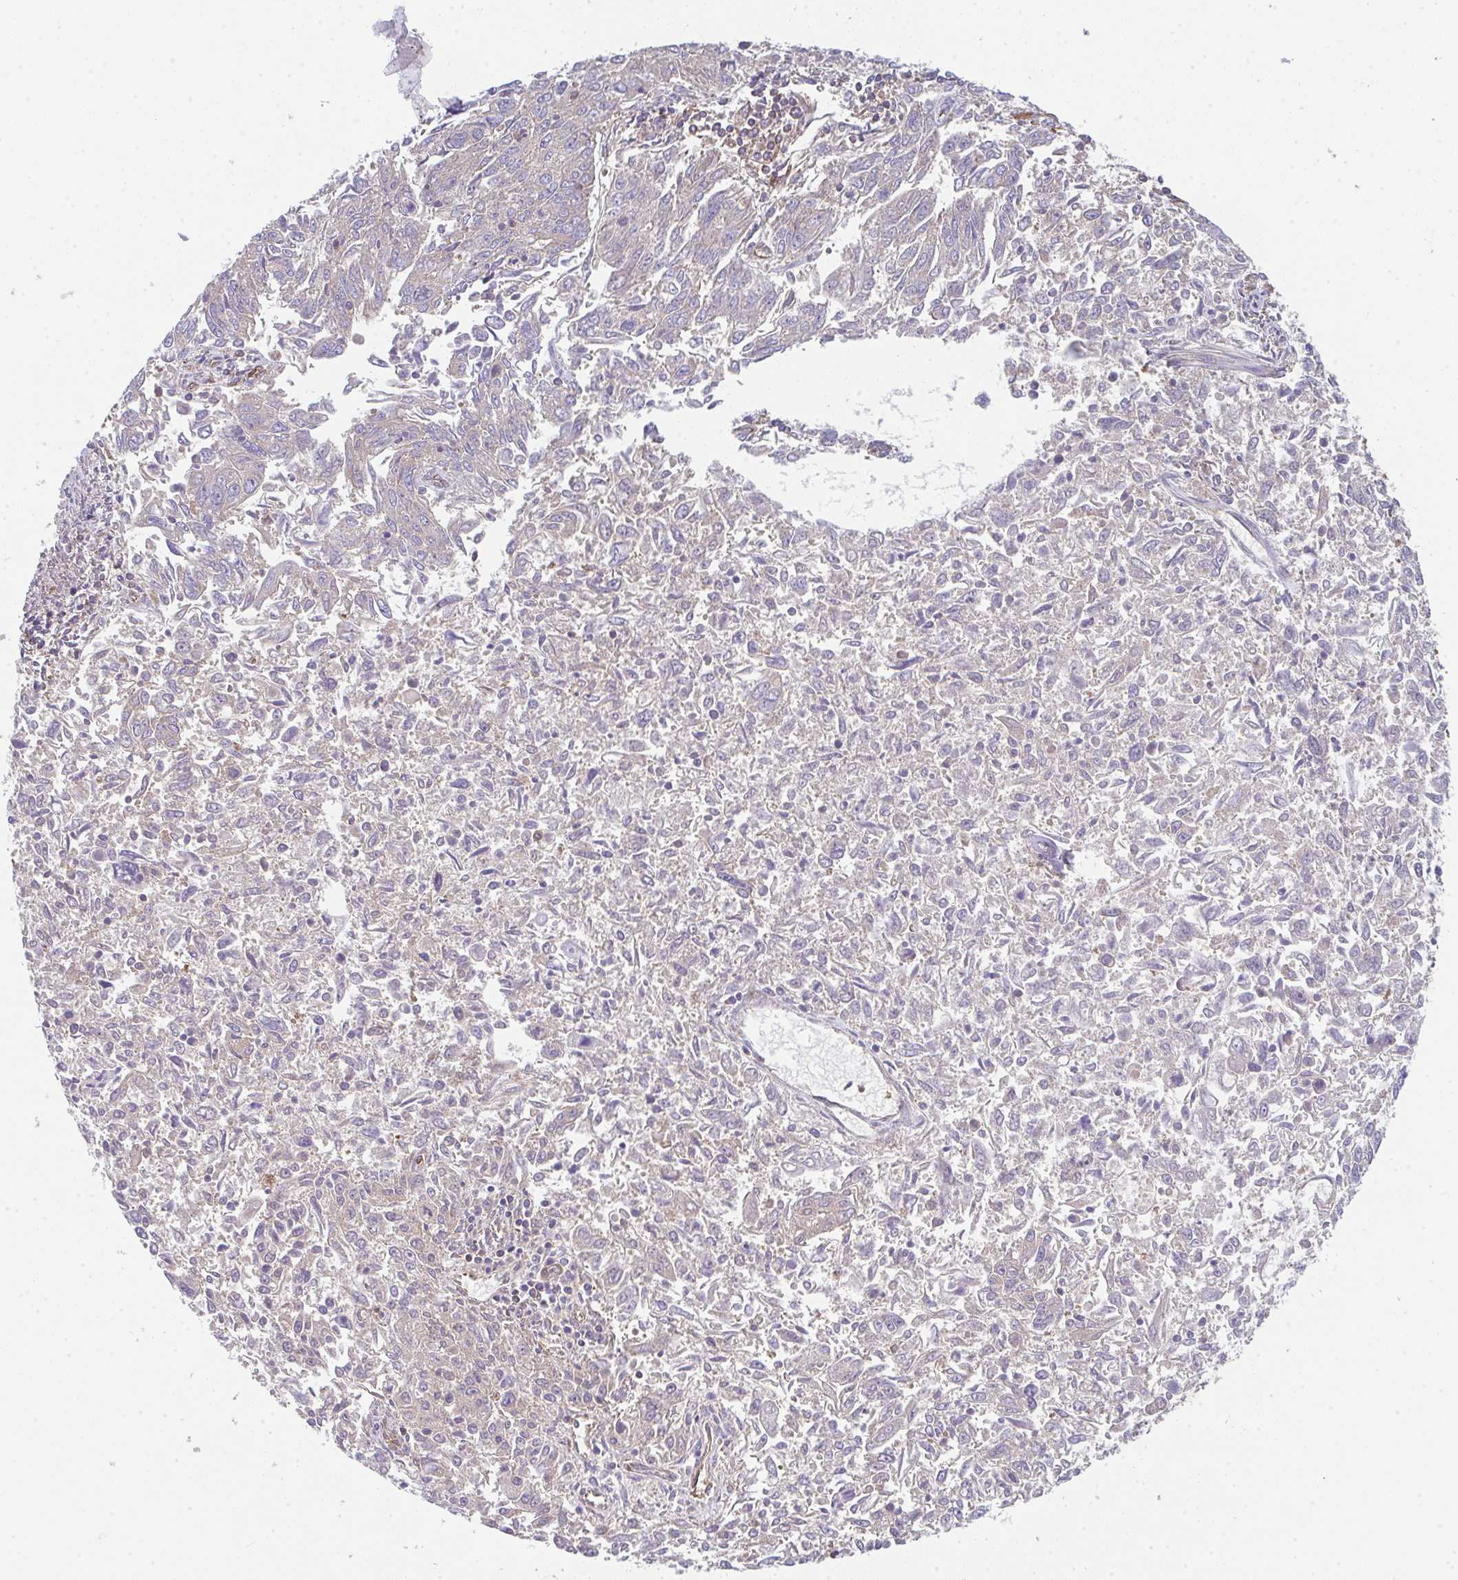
{"staining": {"intensity": "negative", "quantity": "none", "location": "none"}, "tissue": "endometrial cancer", "cell_type": "Tumor cells", "image_type": "cancer", "snomed": [{"axis": "morphology", "description": "Adenocarcinoma, NOS"}, {"axis": "topography", "description": "Endometrium"}], "caption": "A micrograph of human adenocarcinoma (endometrial) is negative for staining in tumor cells. Brightfield microscopy of IHC stained with DAB (3,3'-diaminobenzidine) (brown) and hematoxylin (blue), captured at high magnification.", "gene": "TMEM229A", "patient": {"sex": "female", "age": 42}}